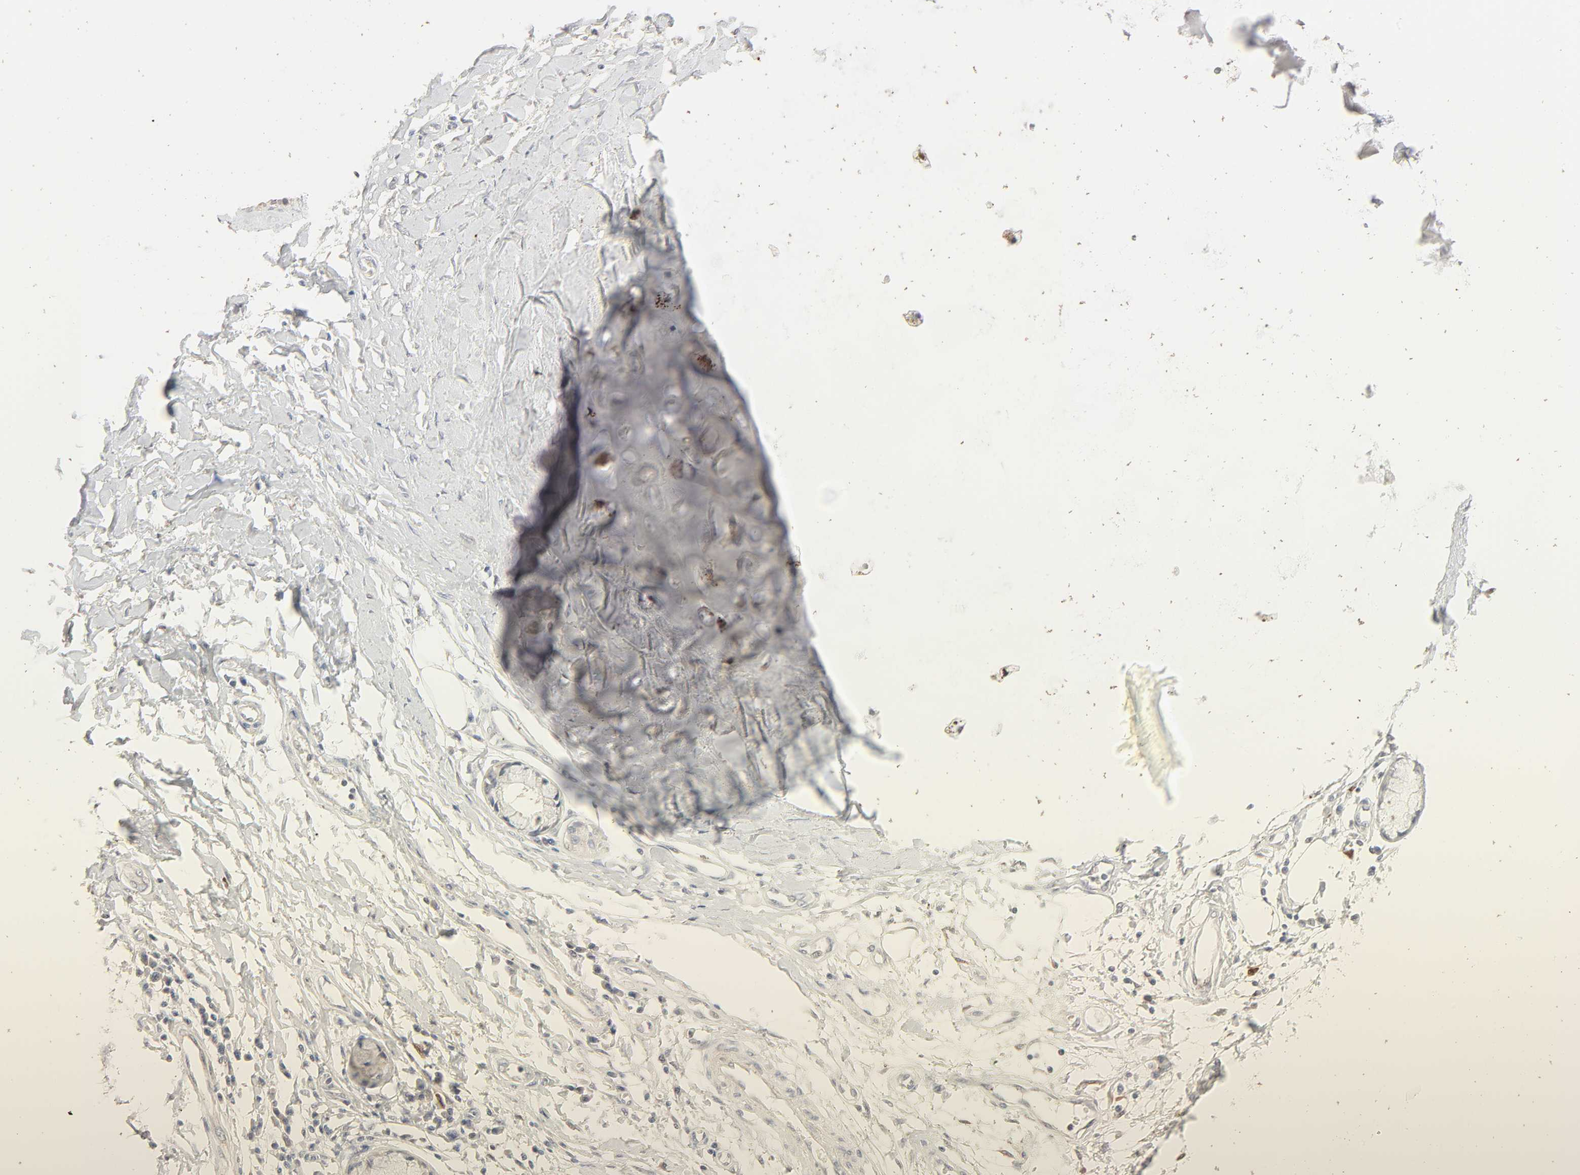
{"staining": {"intensity": "negative", "quantity": "none", "location": "none"}, "tissue": "adipose tissue", "cell_type": "Adipocytes", "image_type": "normal", "snomed": [{"axis": "morphology", "description": "Normal tissue, NOS"}, {"axis": "morphology", "description": "Adenocarcinoma, NOS"}, {"axis": "topography", "description": "Cartilage tissue"}, {"axis": "topography", "description": "Bronchus"}, {"axis": "topography", "description": "Lung"}], "caption": "Adipocytes show no significant positivity in unremarkable adipose tissue.", "gene": "LGALS2", "patient": {"sex": "female", "age": 67}}